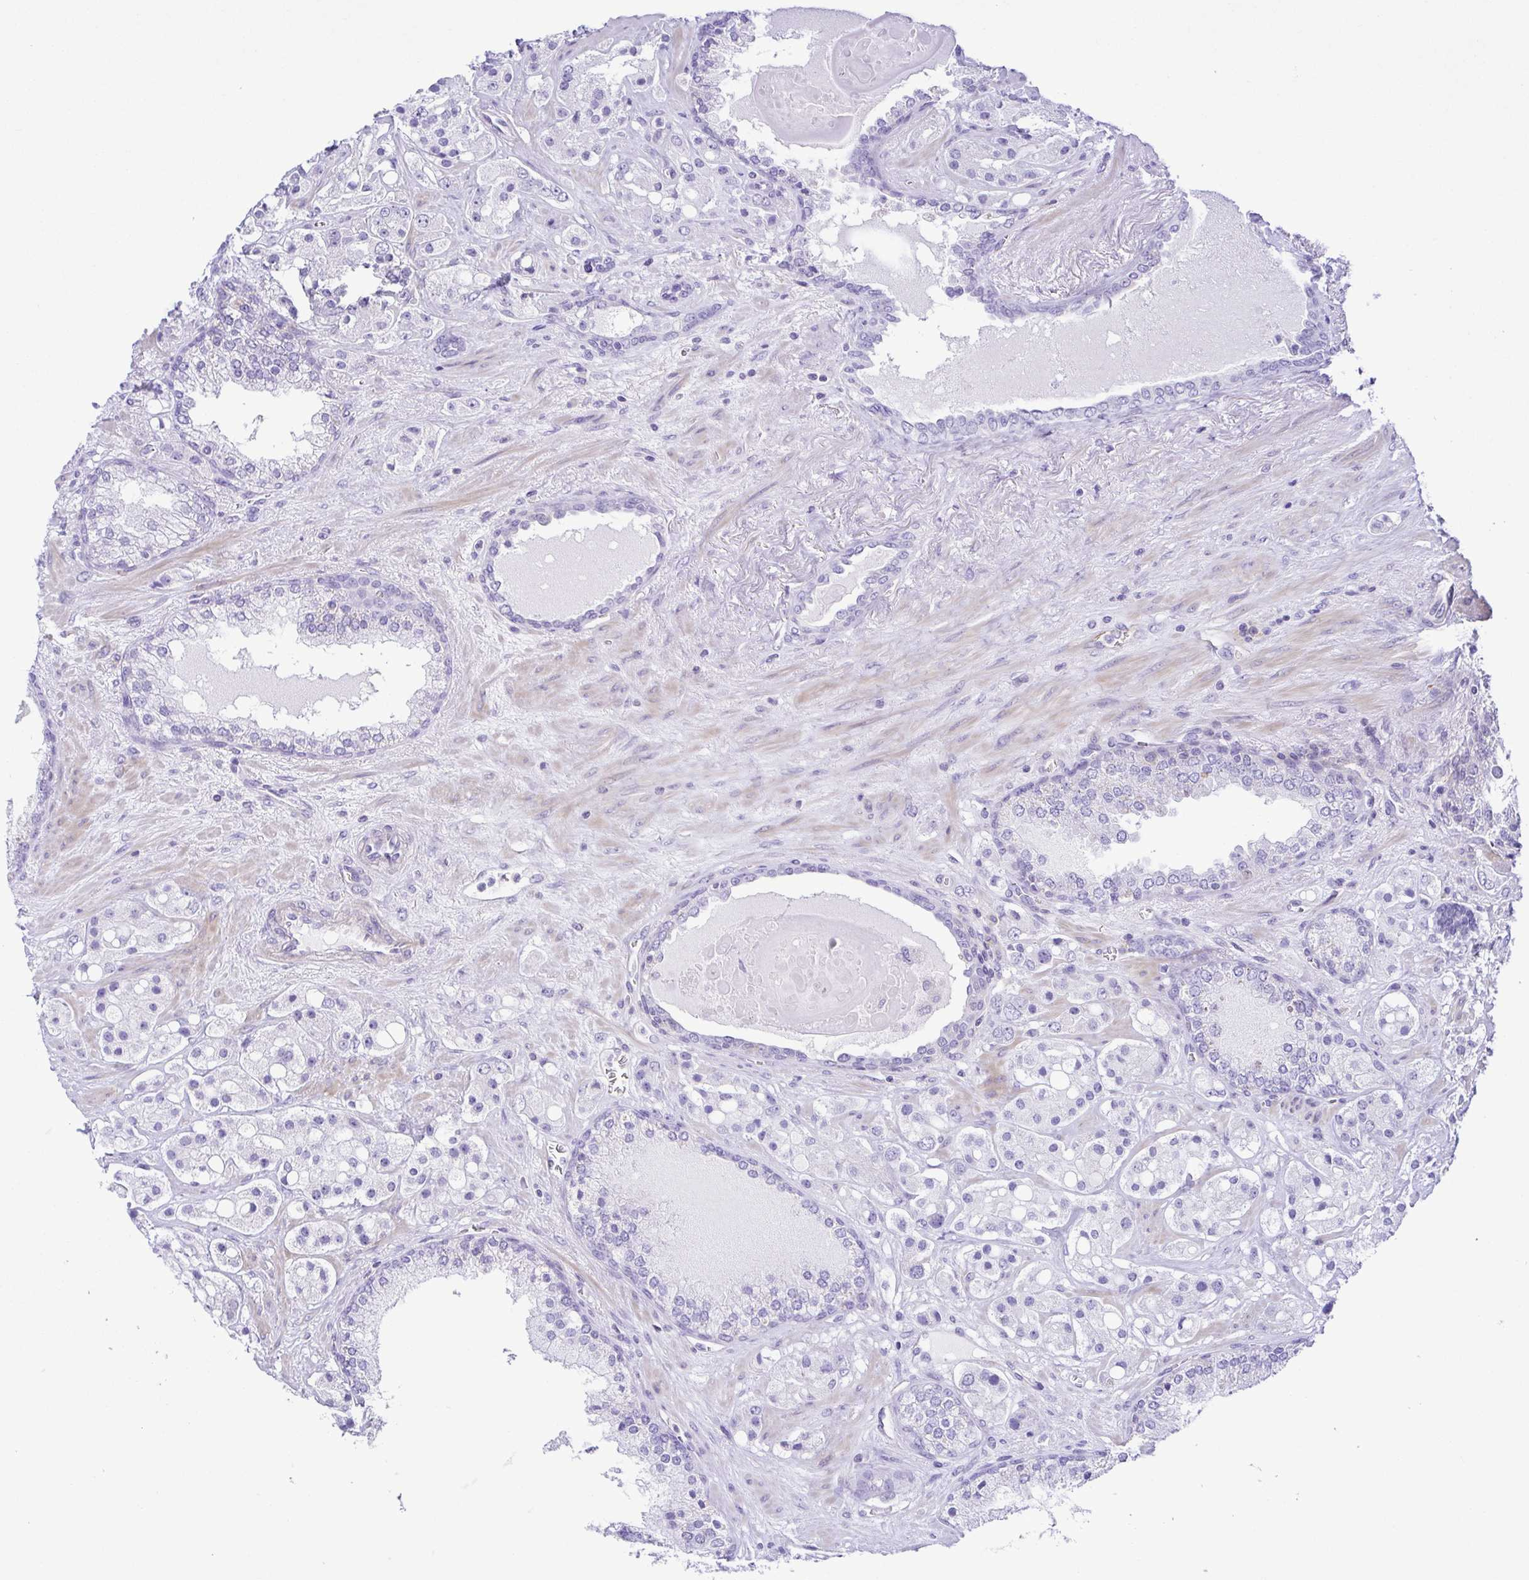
{"staining": {"intensity": "negative", "quantity": "none", "location": "none"}, "tissue": "prostate cancer", "cell_type": "Tumor cells", "image_type": "cancer", "snomed": [{"axis": "morphology", "description": "Adenocarcinoma, High grade"}, {"axis": "topography", "description": "Prostate"}], "caption": "Tumor cells show no significant protein staining in prostate cancer (high-grade adenocarcinoma).", "gene": "GPR182", "patient": {"sex": "male", "age": 67}}